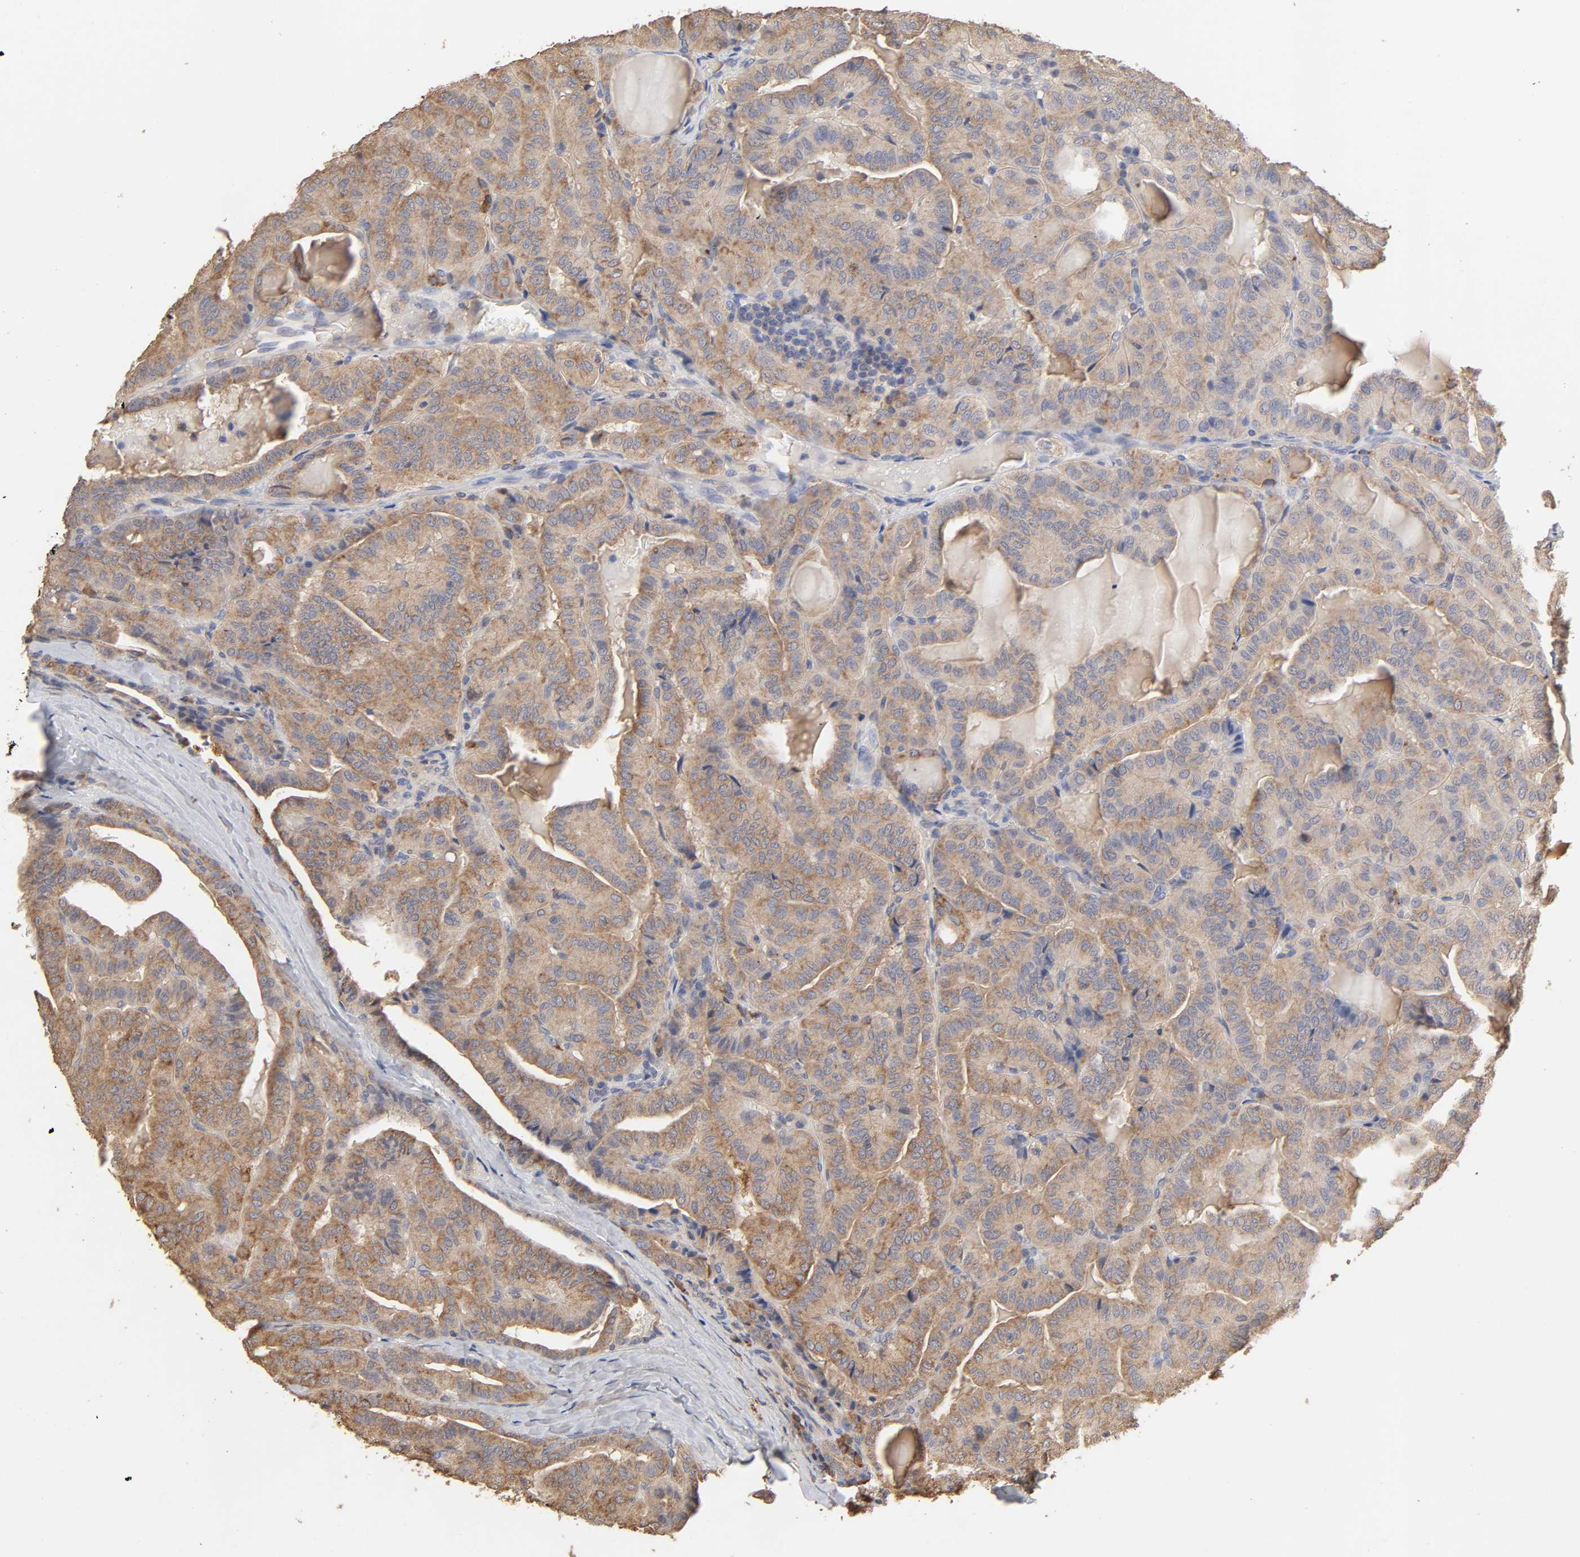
{"staining": {"intensity": "moderate", "quantity": ">75%", "location": "cytoplasmic/membranous"}, "tissue": "thyroid cancer", "cell_type": "Tumor cells", "image_type": "cancer", "snomed": [{"axis": "morphology", "description": "Papillary adenocarcinoma, NOS"}, {"axis": "topography", "description": "Thyroid gland"}], "caption": "Thyroid papillary adenocarcinoma tissue reveals moderate cytoplasmic/membranous expression in approximately >75% of tumor cells The protein is stained brown, and the nuclei are stained in blue (DAB (3,3'-diaminobenzidine) IHC with brightfield microscopy, high magnification).", "gene": "EIF4G2", "patient": {"sex": "male", "age": 77}}